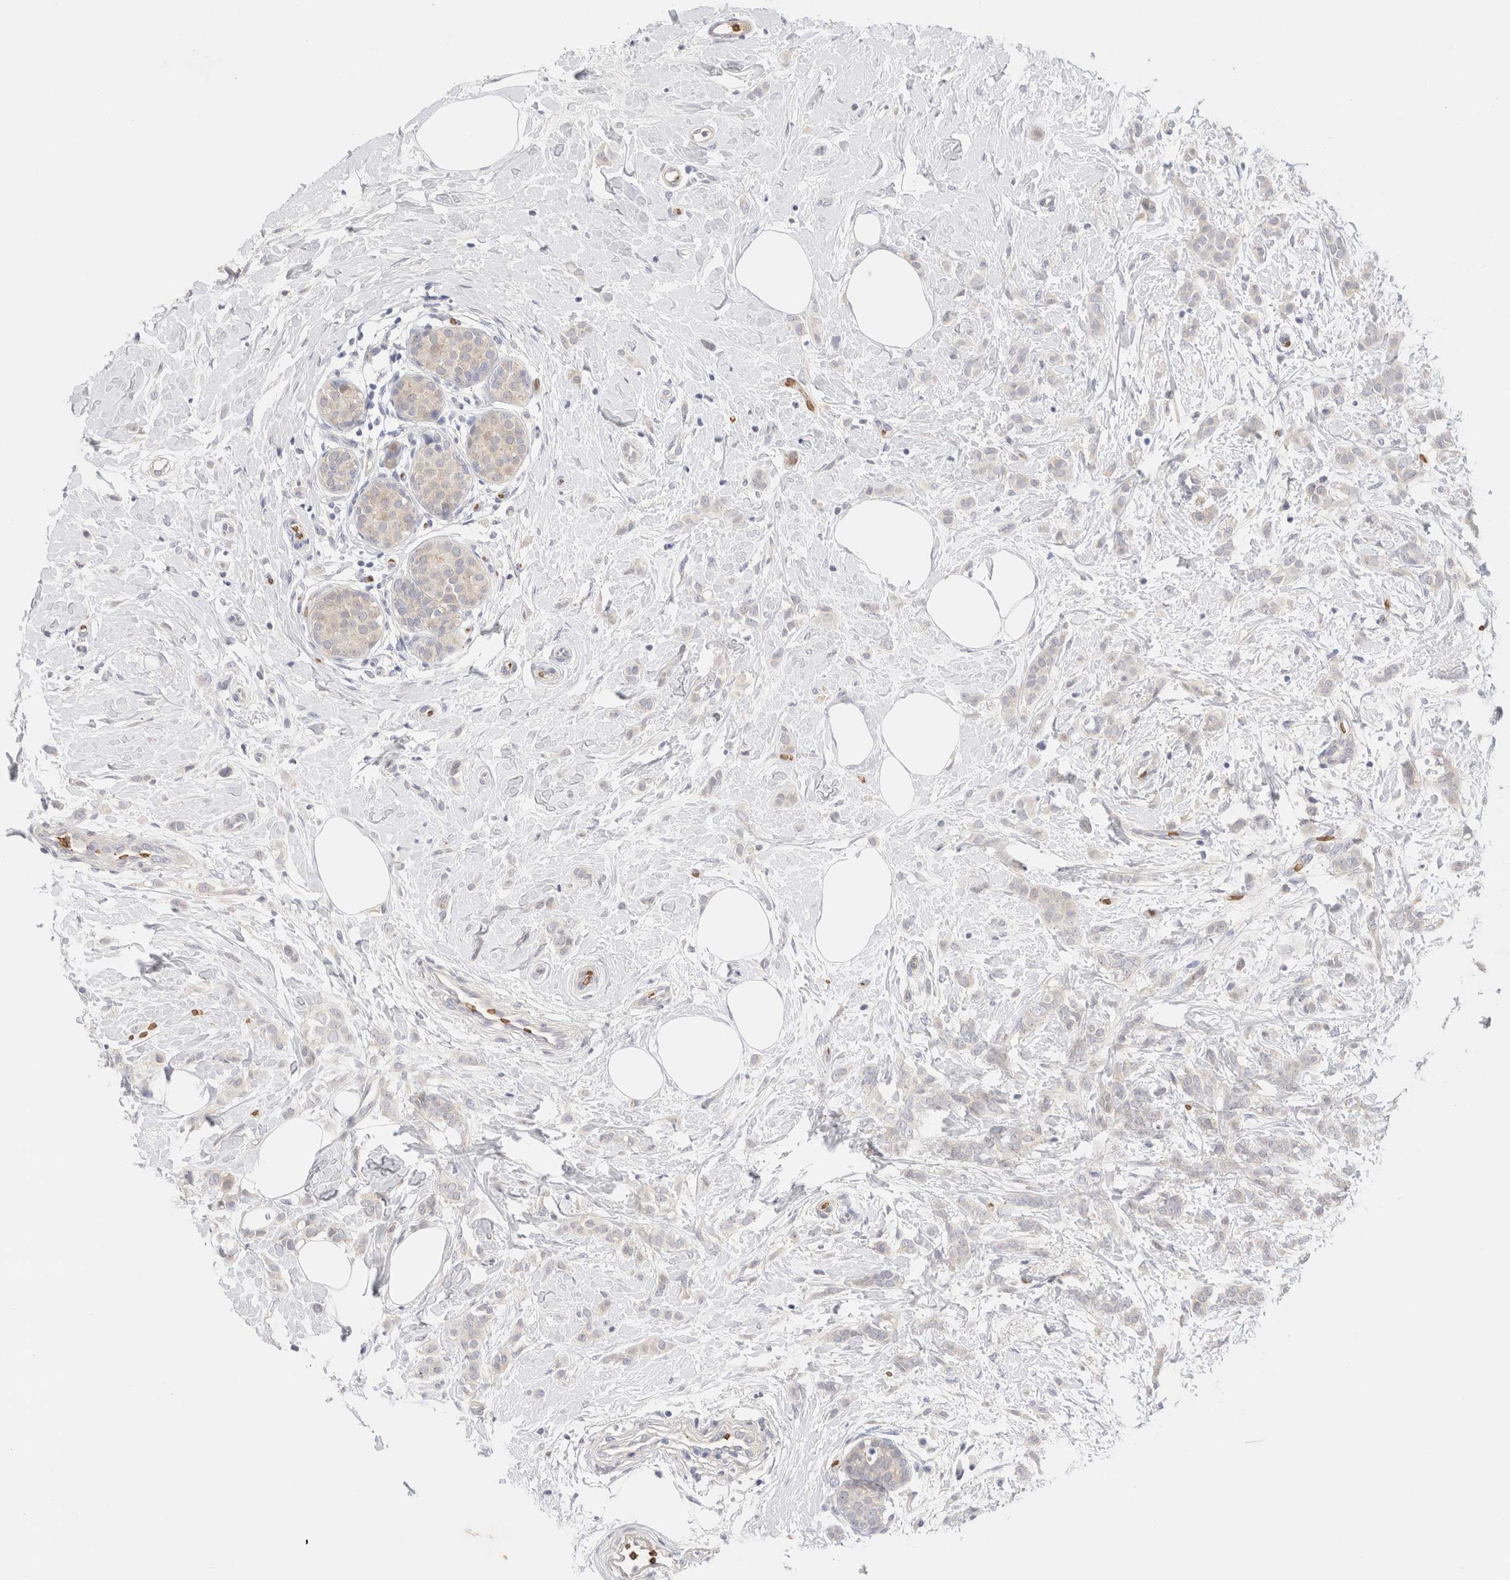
{"staining": {"intensity": "negative", "quantity": "none", "location": "none"}, "tissue": "breast cancer", "cell_type": "Tumor cells", "image_type": "cancer", "snomed": [{"axis": "morphology", "description": "Lobular carcinoma, in situ"}, {"axis": "morphology", "description": "Lobular carcinoma"}, {"axis": "topography", "description": "Breast"}], "caption": "High magnification brightfield microscopy of lobular carcinoma in situ (breast) stained with DAB (3,3'-diaminobenzidine) (brown) and counterstained with hematoxylin (blue): tumor cells show no significant expression.", "gene": "MST1", "patient": {"sex": "female", "age": 41}}